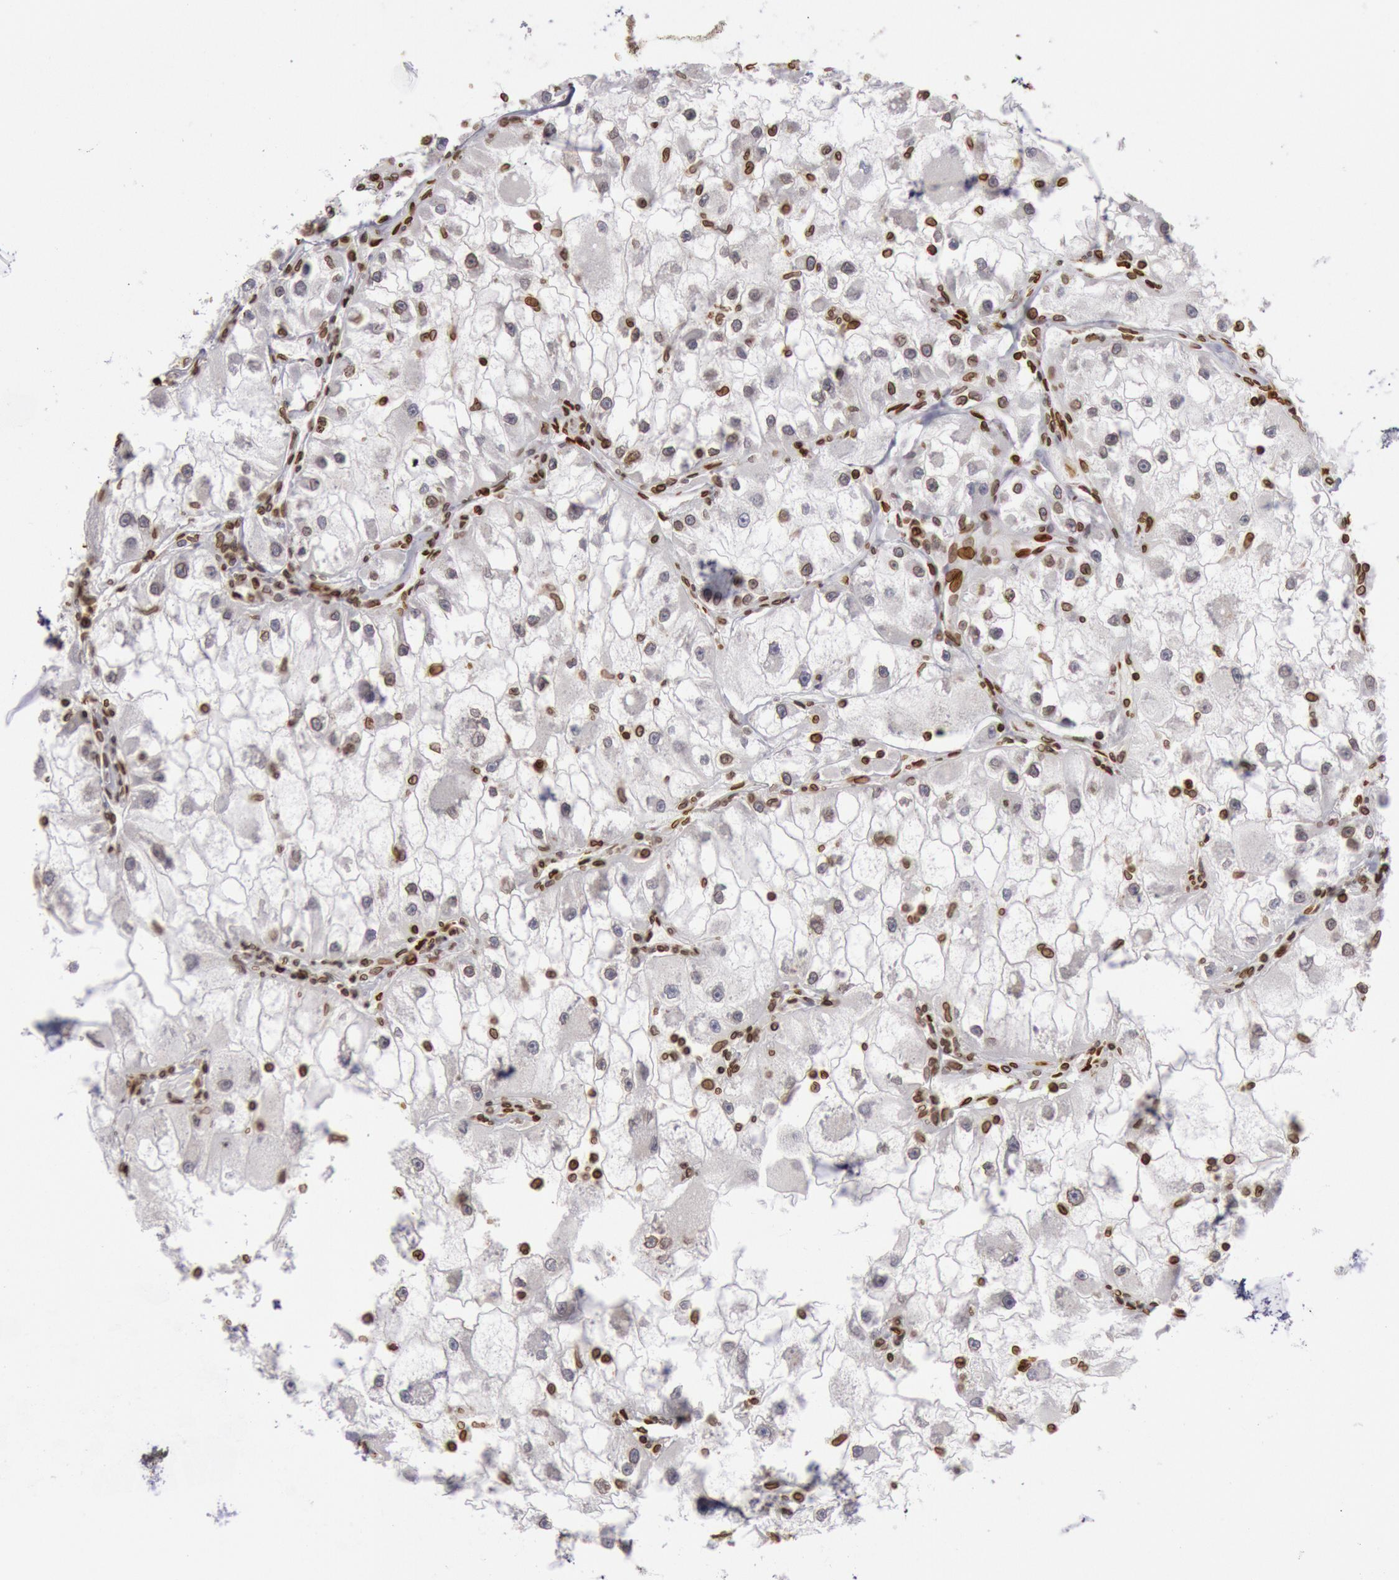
{"staining": {"intensity": "moderate", "quantity": "<25%", "location": "cytoplasmic/membranous,nuclear"}, "tissue": "renal cancer", "cell_type": "Tumor cells", "image_type": "cancer", "snomed": [{"axis": "morphology", "description": "Adenocarcinoma, NOS"}, {"axis": "topography", "description": "Kidney"}], "caption": "This image shows immunohistochemistry staining of renal cancer, with low moderate cytoplasmic/membranous and nuclear expression in approximately <25% of tumor cells.", "gene": "SUN2", "patient": {"sex": "female", "age": 73}}